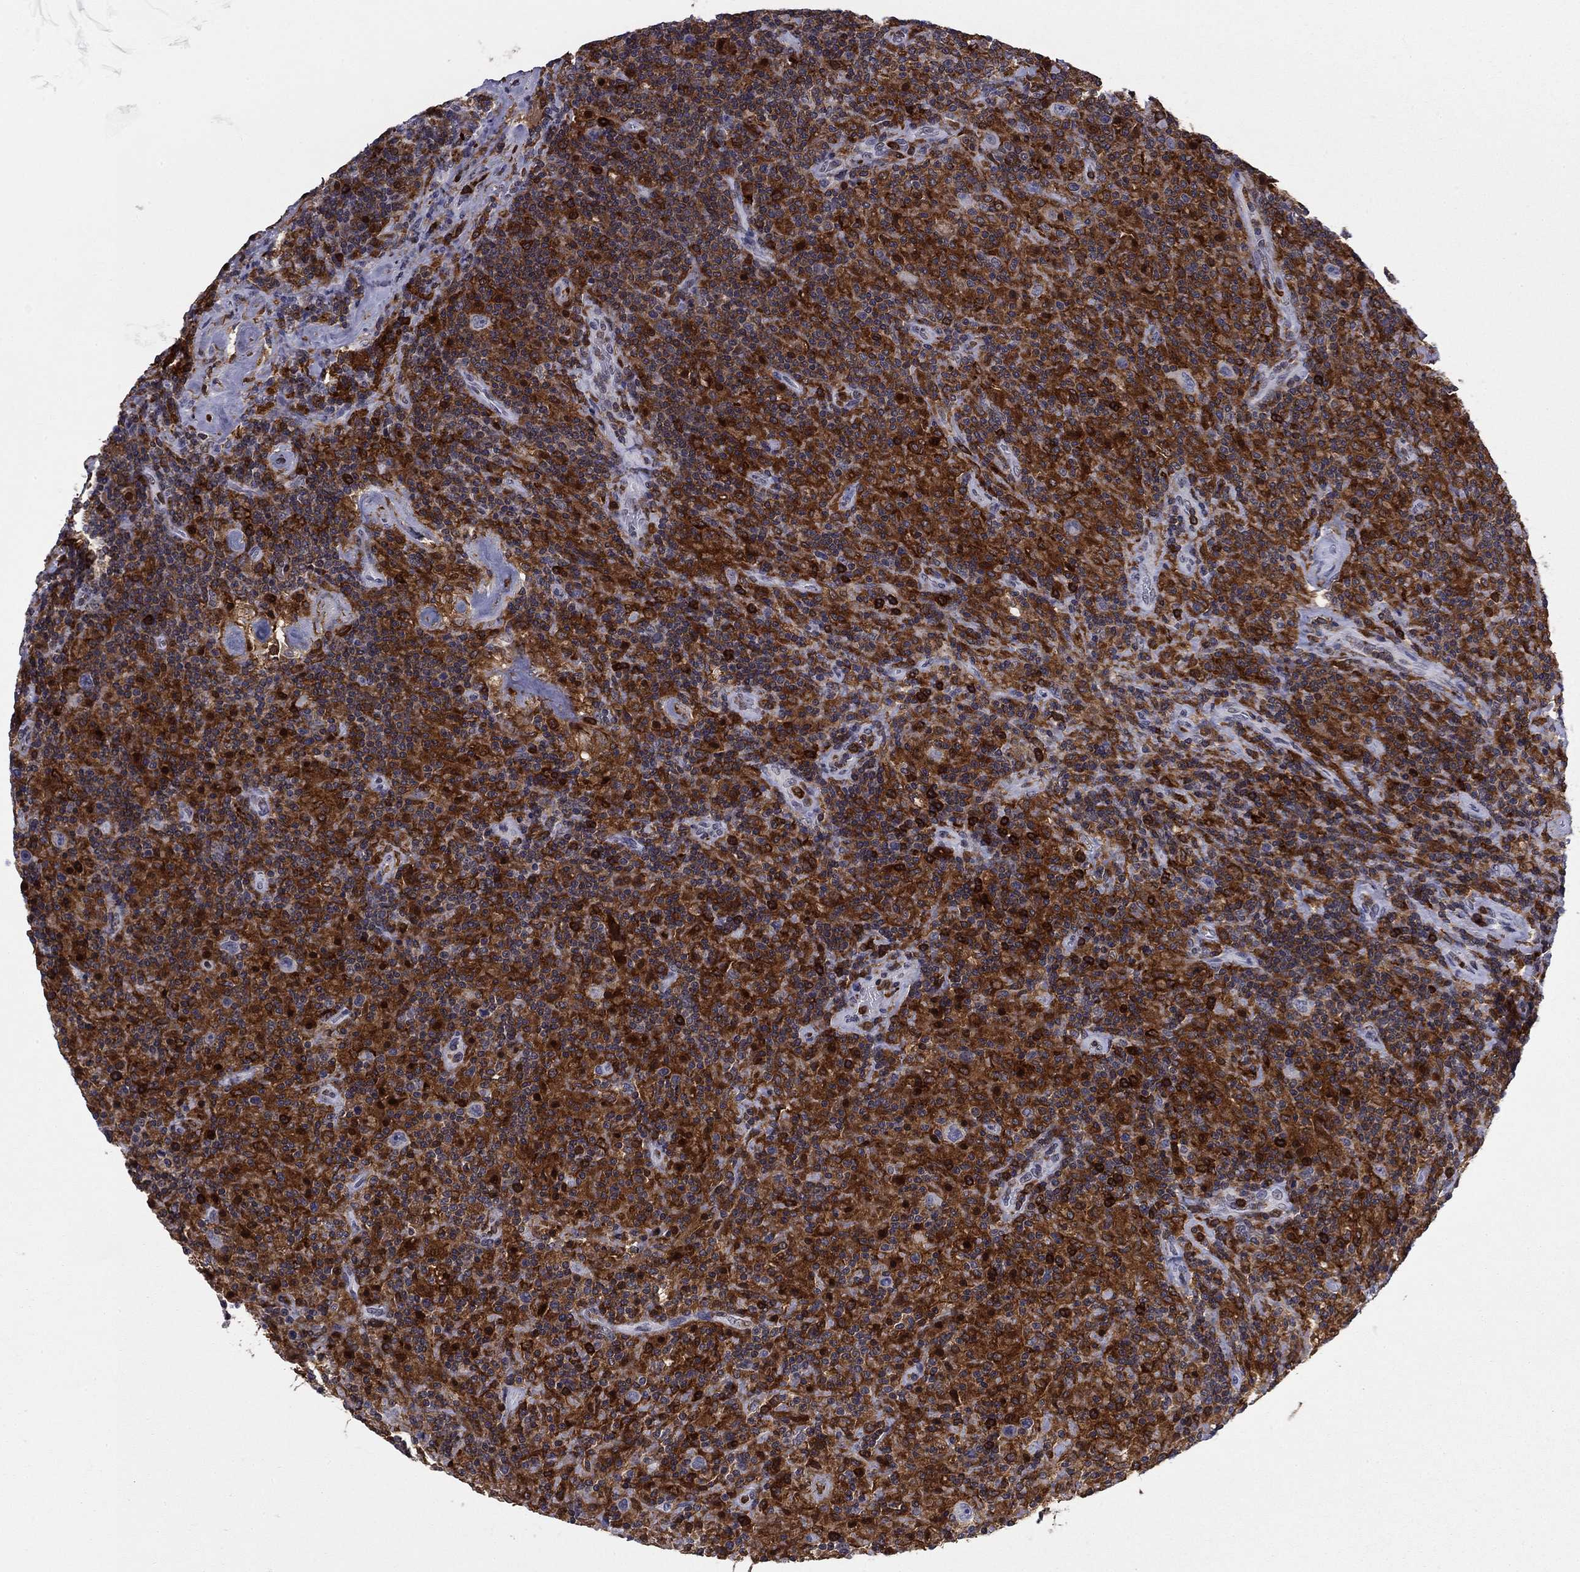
{"staining": {"intensity": "negative", "quantity": "none", "location": "none"}, "tissue": "lymphoma", "cell_type": "Tumor cells", "image_type": "cancer", "snomed": [{"axis": "morphology", "description": "Hodgkin's disease, NOS"}, {"axis": "topography", "description": "Lymph node"}], "caption": "Lymphoma was stained to show a protein in brown. There is no significant expression in tumor cells.", "gene": "PLCB2", "patient": {"sex": "male", "age": 70}}